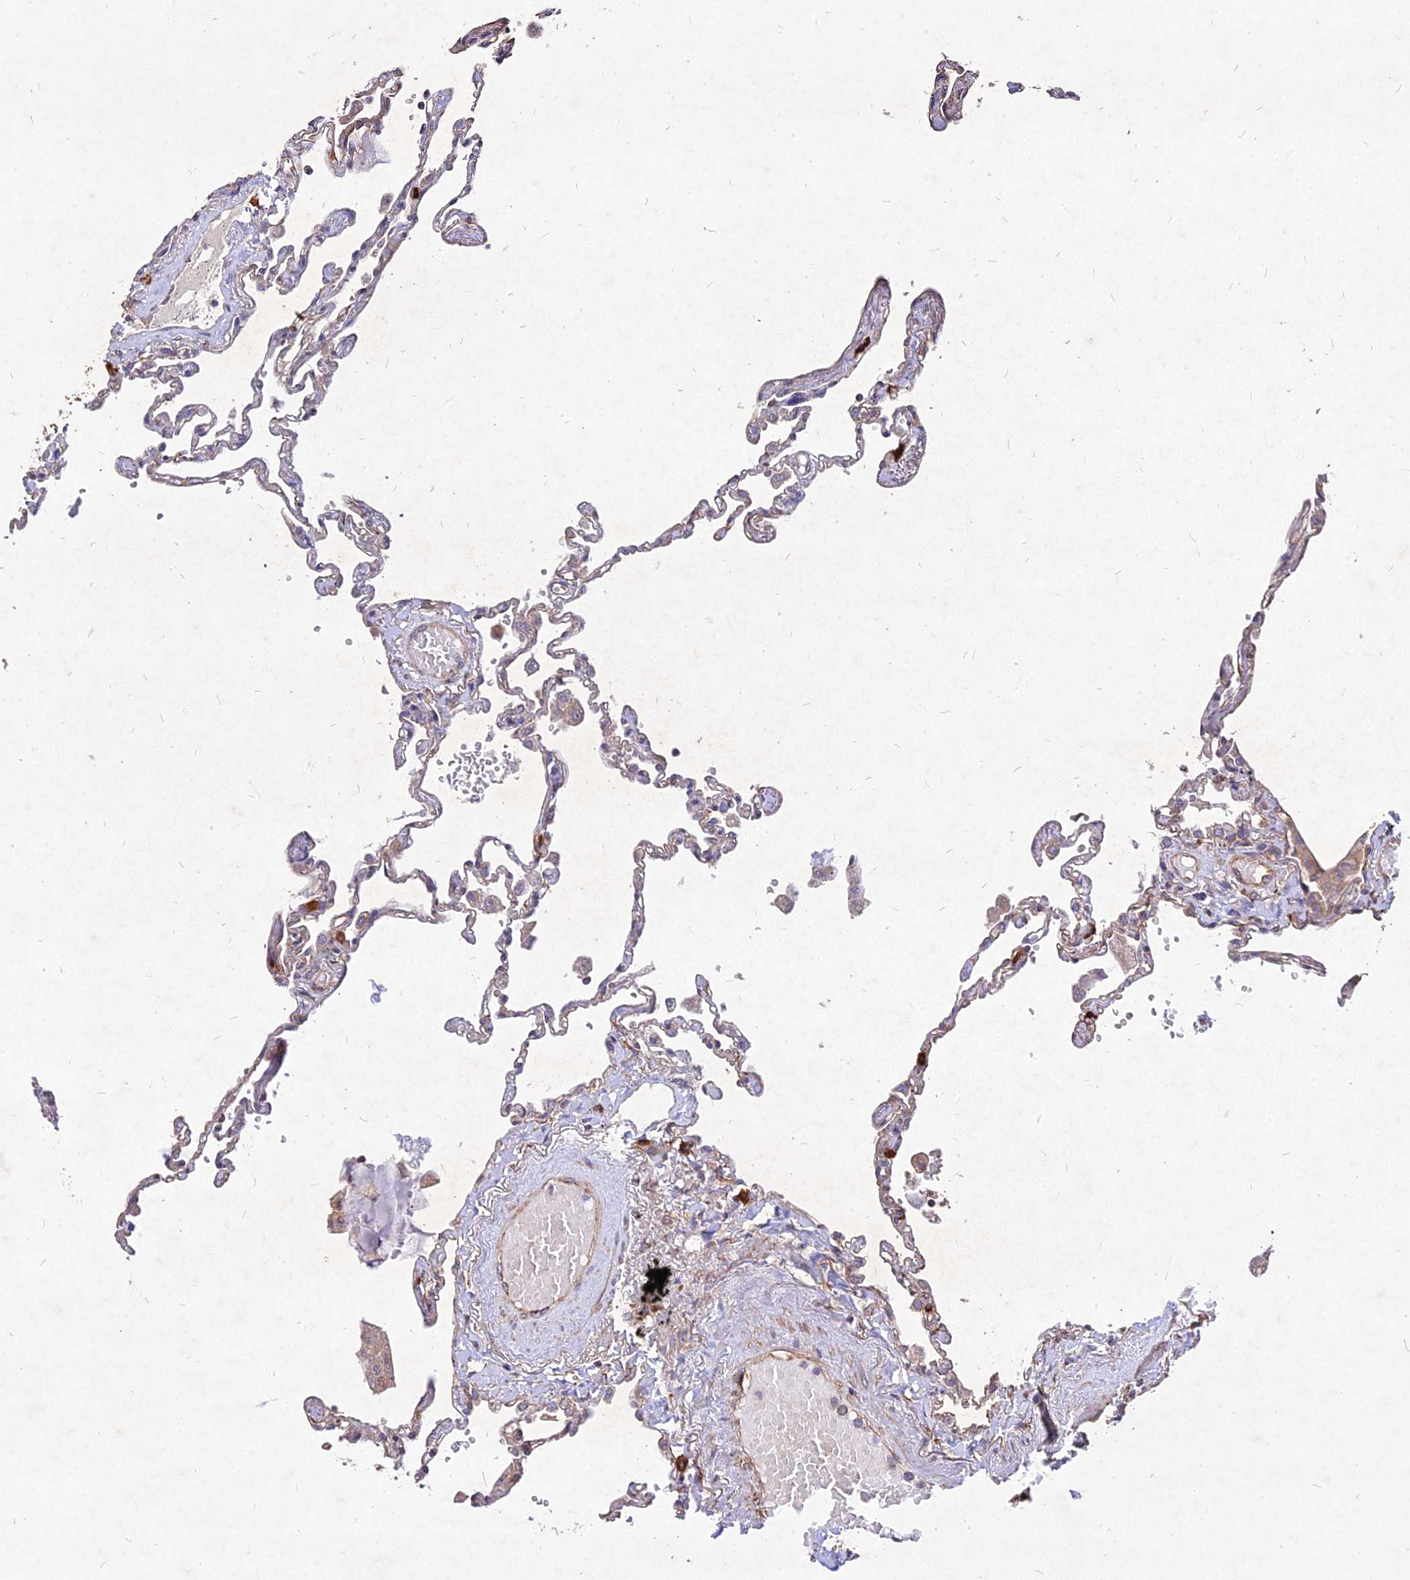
{"staining": {"intensity": "negative", "quantity": "none", "location": "none"}, "tissue": "lung", "cell_type": "Alveolar cells", "image_type": "normal", "snomed": [{"axis": "morphology", "description": "Normal tissue, NOS"}, {"axis": "topography", "description": "Lung"}], "caption": "The IHC image has no significant staining in alveolar cells of lung. (DAB immunohistochemistry (IHC) visualized using brightfield microscopy, high magnification).", "gene": "SKA1", "patient": {"sex": "female", "age": 67}}